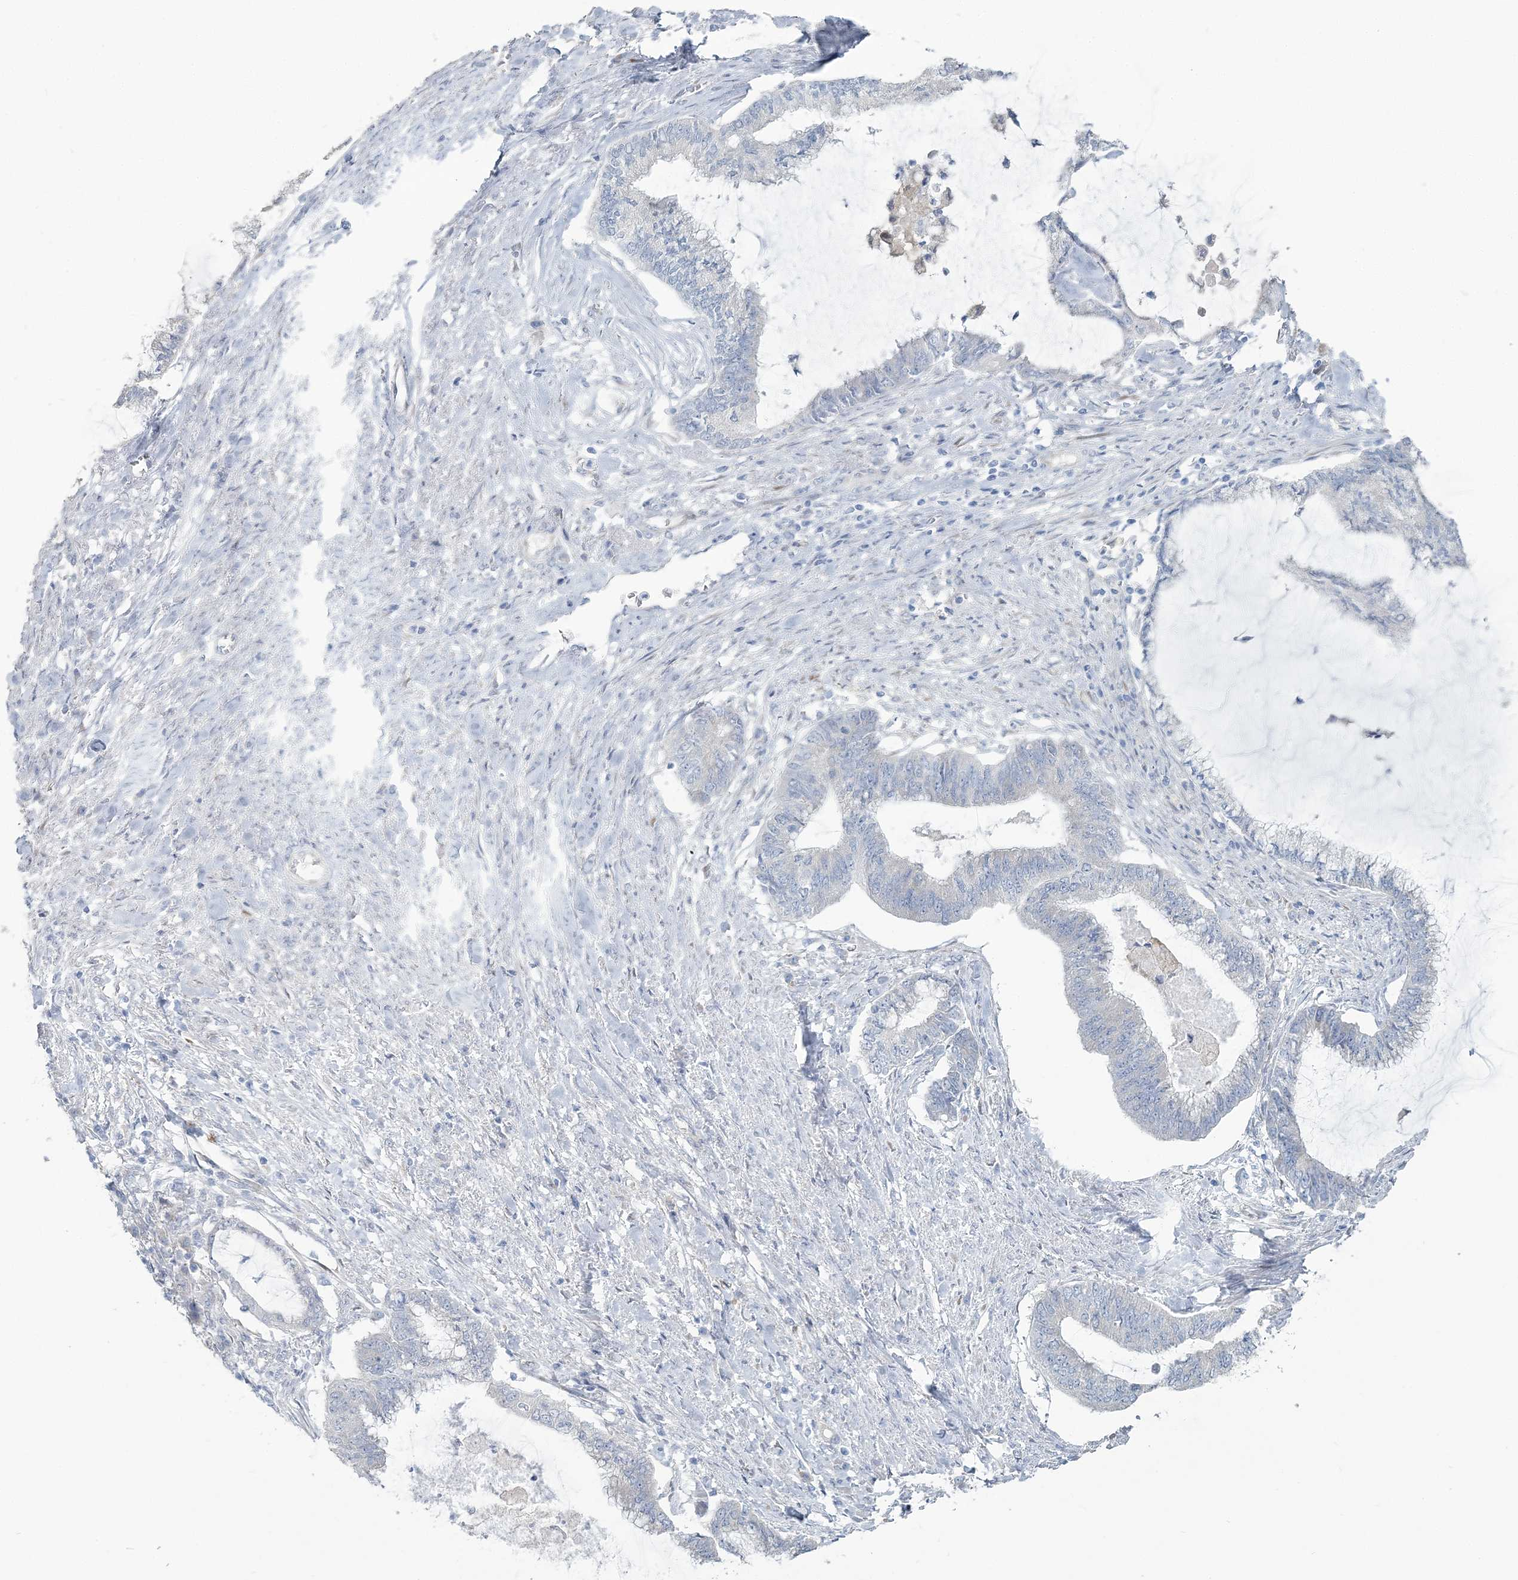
{"staining": {"intensity": "negative", "quantity": "none", "location": "none"}, "tissue": "endometrial cancer", "cell_type": "Tumor cells", "image_type": "cancer", "snomed": [{"axis": "morphology", "description": "Adenocarcinoma, NOS"}, {"axis": "topography", "description": "Endometrium"}], "caption": "This micrograph is of adenocarcinoma (endometrial) stained with immunohistochemistry (IHC) to label a protein in brown with the nuclei are counter-stained blue. There is no positivity in tumor cells.", "gene": "CMBL", "patient": {"sex": "female", "age": 86}}